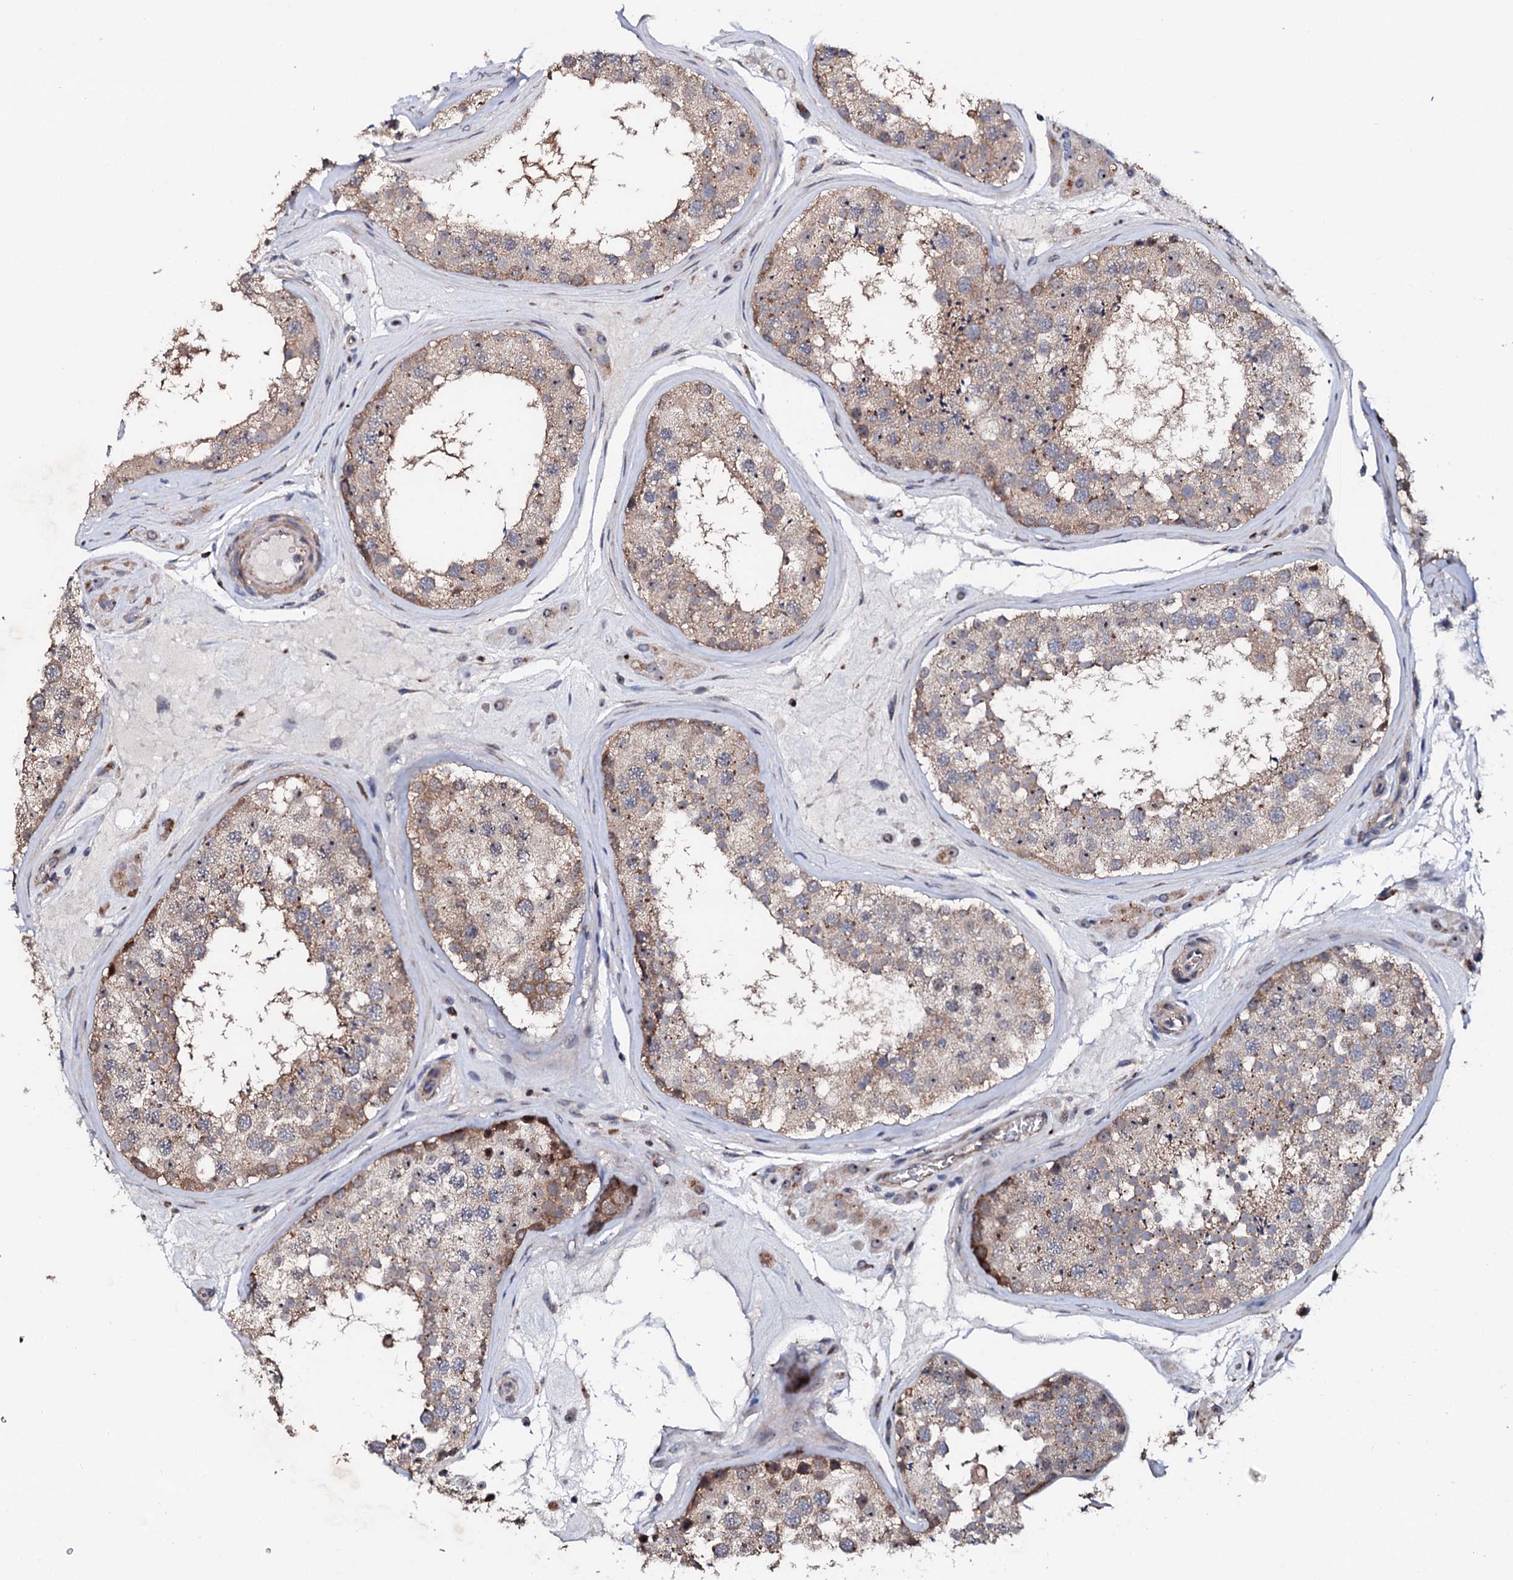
{"staining": {"intensity": "moderate", "quantity": "25%-75%", "location": "cytoplasmic/membranous"}, "tissue": "testis", "cell_type": "Cells in seminiferous ducts", "image_type": "normal", "snomed": [{"axis": "morphology", "description": "Normal tissue, NOS"}, {"axis": "topography", "description": "Testis"}], "caption": "Human testis stained with a protein marker demonstrates moderate staining in cells in seminiferous ducts.", "gene": "GTPBP4", "patient": {"sex": "male", "age": 46}}